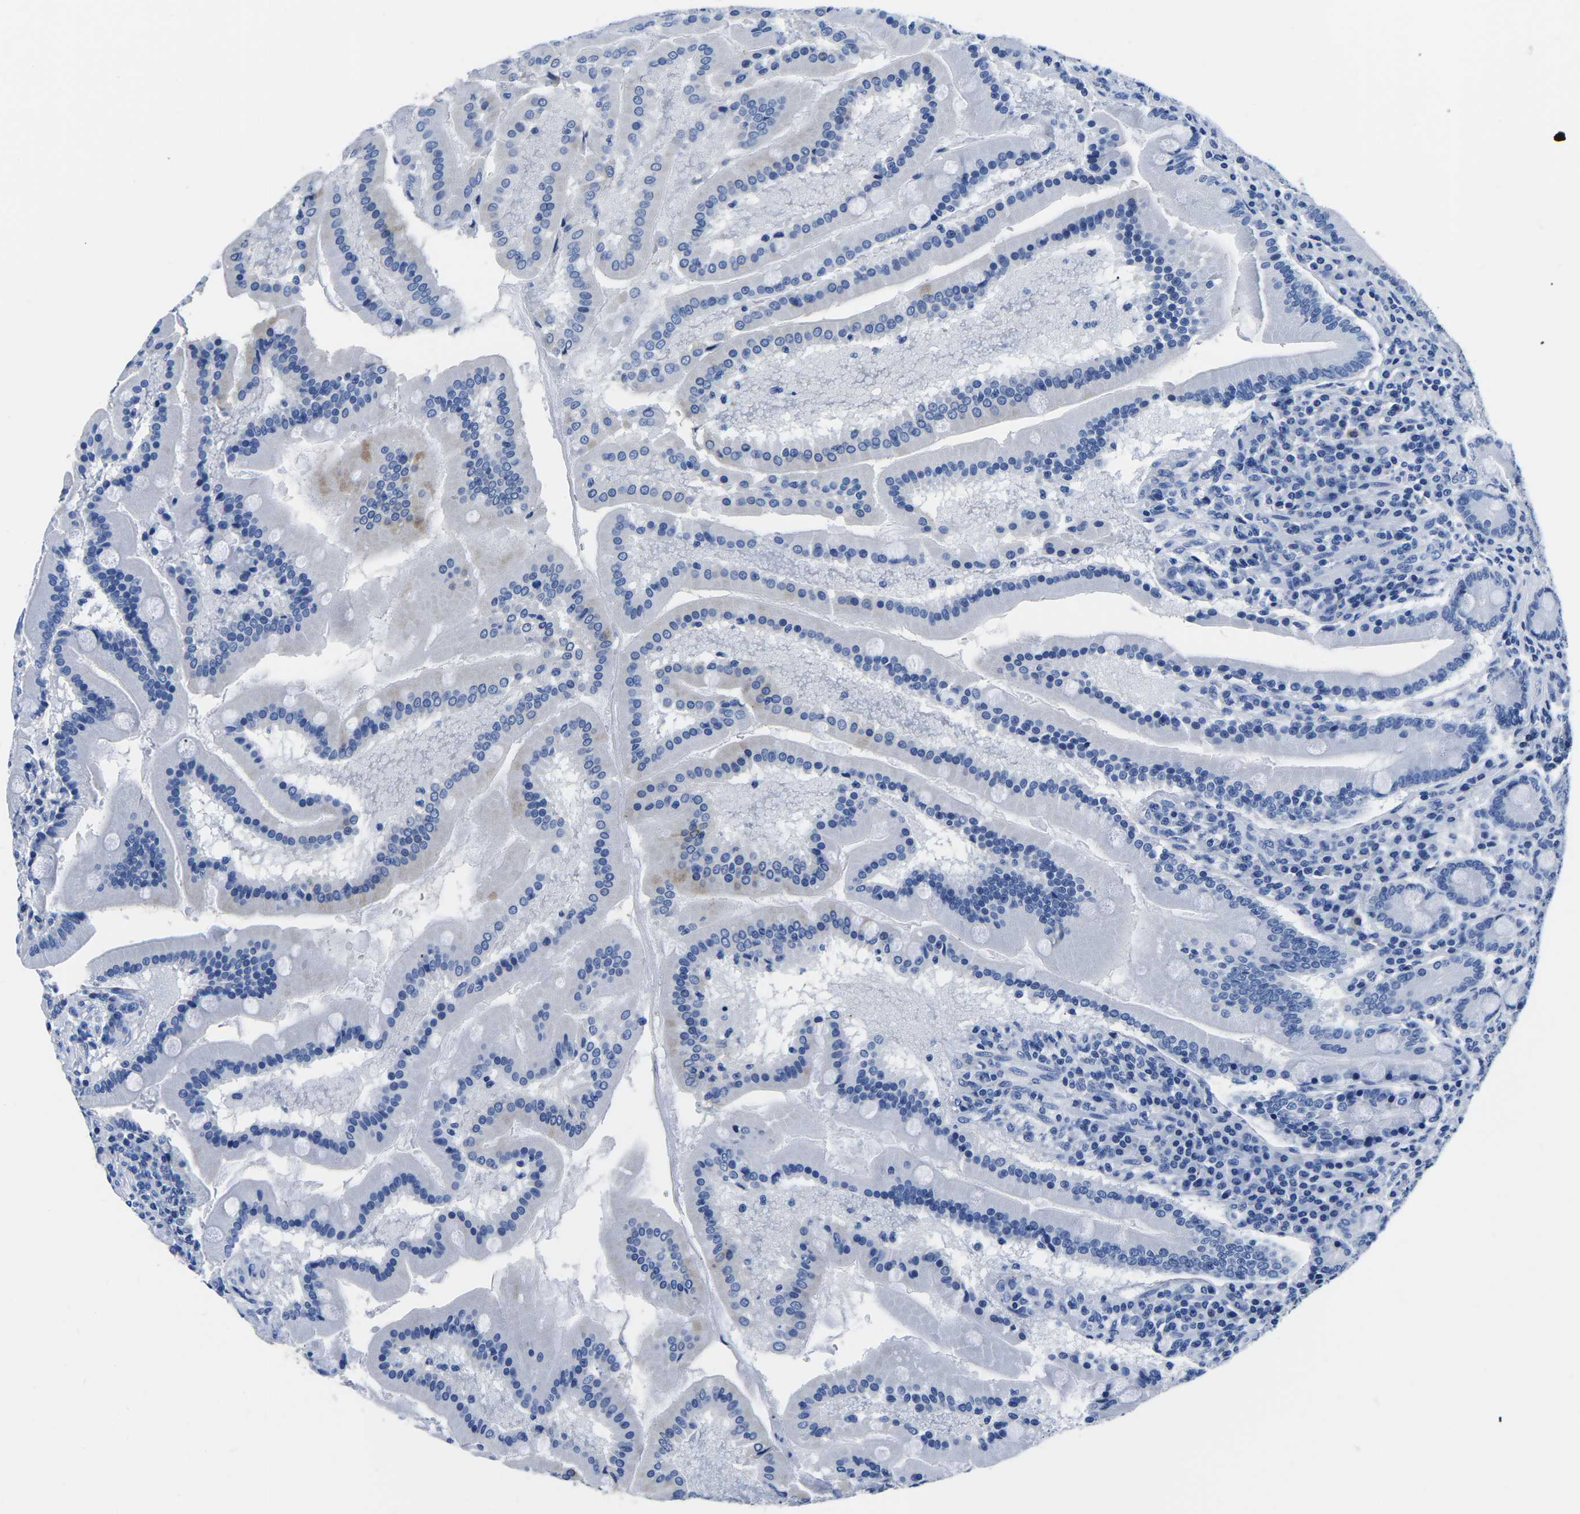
{"staining": {"intensity": "strong", "quantity": "<25%", "location": "cytoplasmic/membranous"}, "tissue": "duodenum", "cell_type": "Glandular cells", "image_type": "normal", "snomed": [{"axis": "morphology", "description": "Normal tissue, NOS"}, {"axis": "topography", "description": "Duodenum"}], "caption": "A histopathology image of human duodenum stained for a protein displays strong cytoplasmic/membranous brown staining in glandular cells.", "gene": "CYP1A2", "patient": {"sex": "male", "age": 50}}